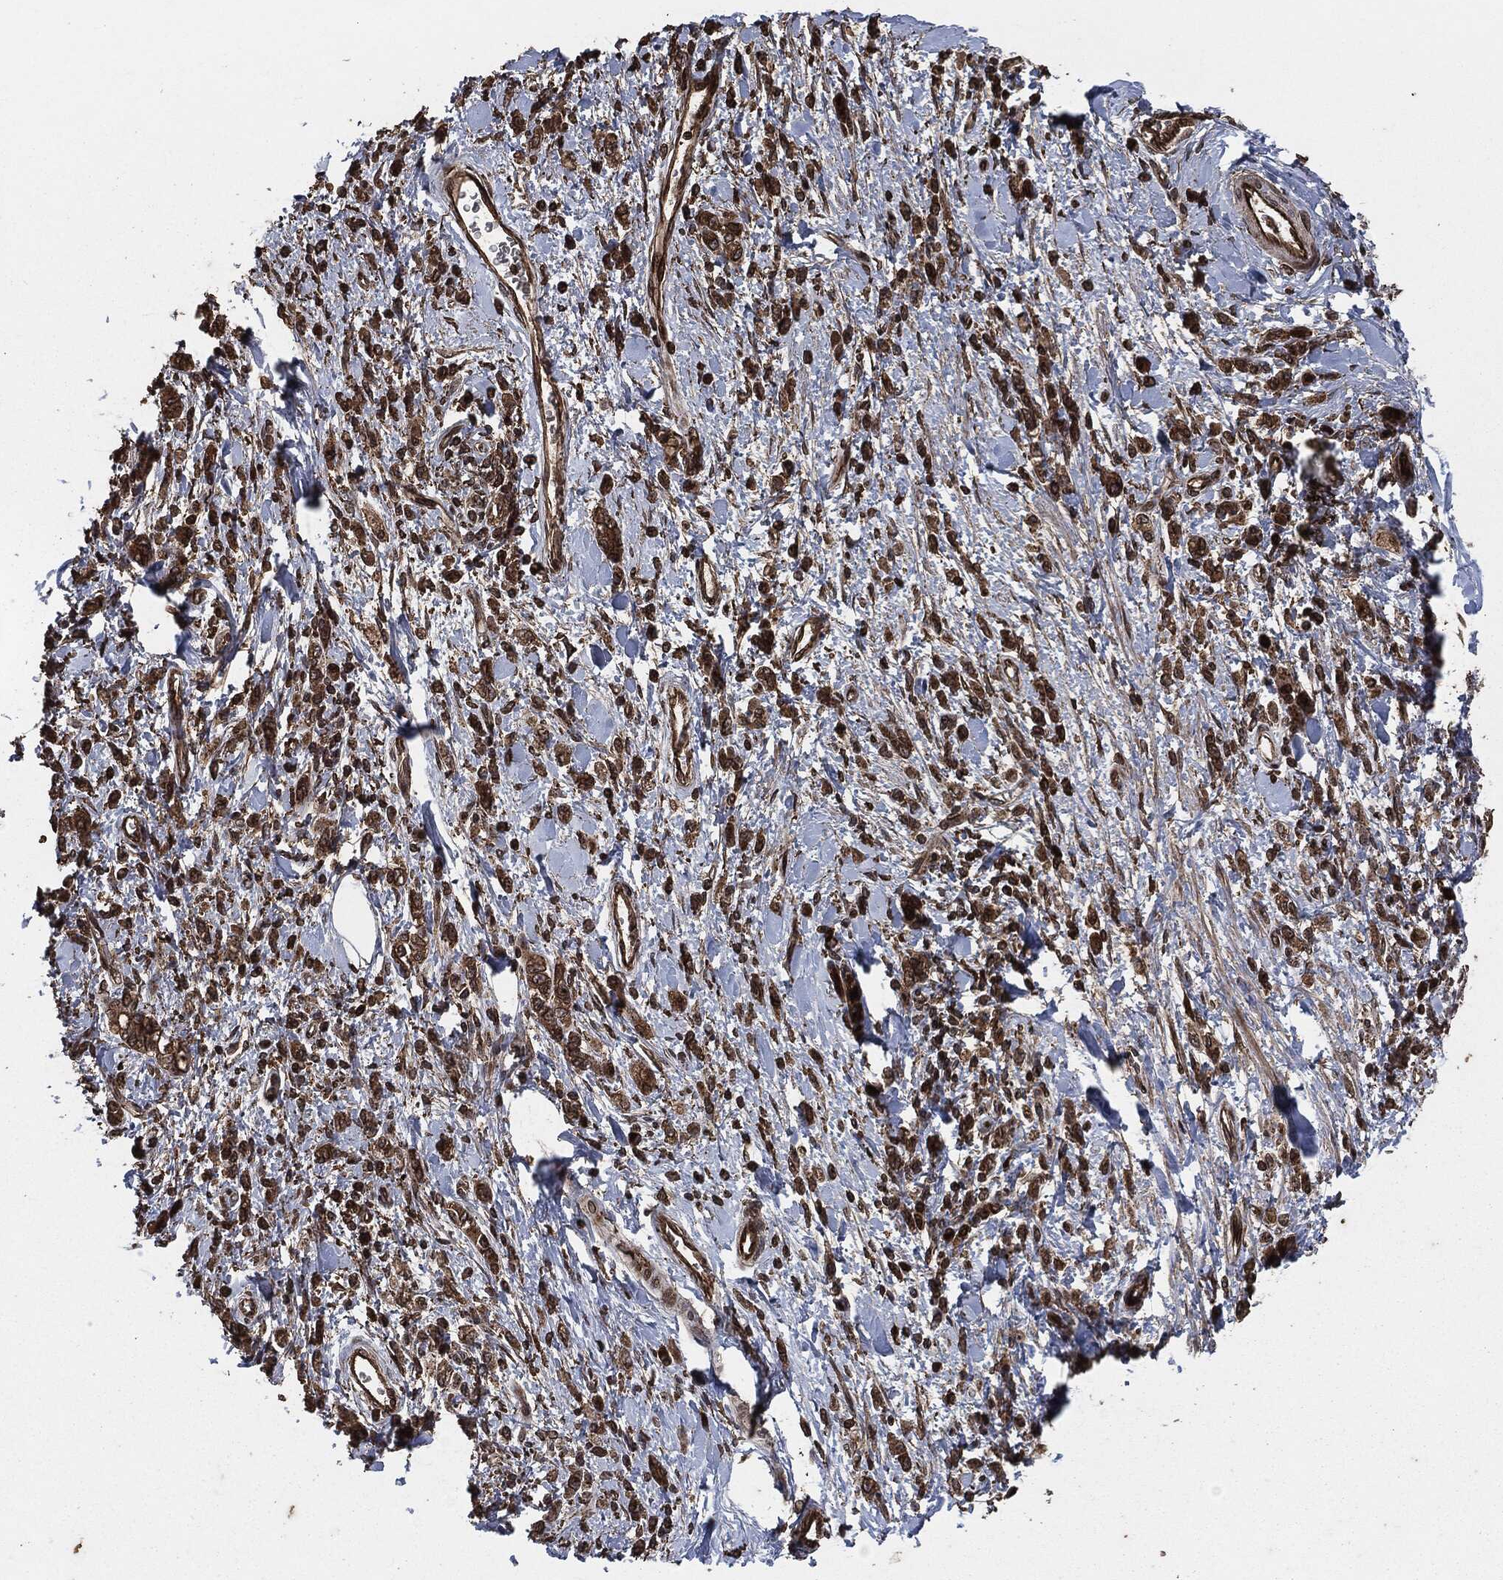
{"staining": {"intensity": "strong", "quantity": ">75%", "location": "cytoplasmic/membranous"}, "tissue": "stomach cancer", "cell_type": "Tumor cells", "image_type": "cancer", "snomed": [{"axis": "morphology", "description": "Adenocarcinoma, NOS"}, {"axis": "topography", "description": "Stomach"}], "caption": "IHC (DAB) staining of human adenocarcinoma (stomach) shows strong cytoplasmic/membranous protein positivity in approximately >75% of tumor cells.", "gene": "IFIT1", "patient": {"sex": "male", "age": 77}}